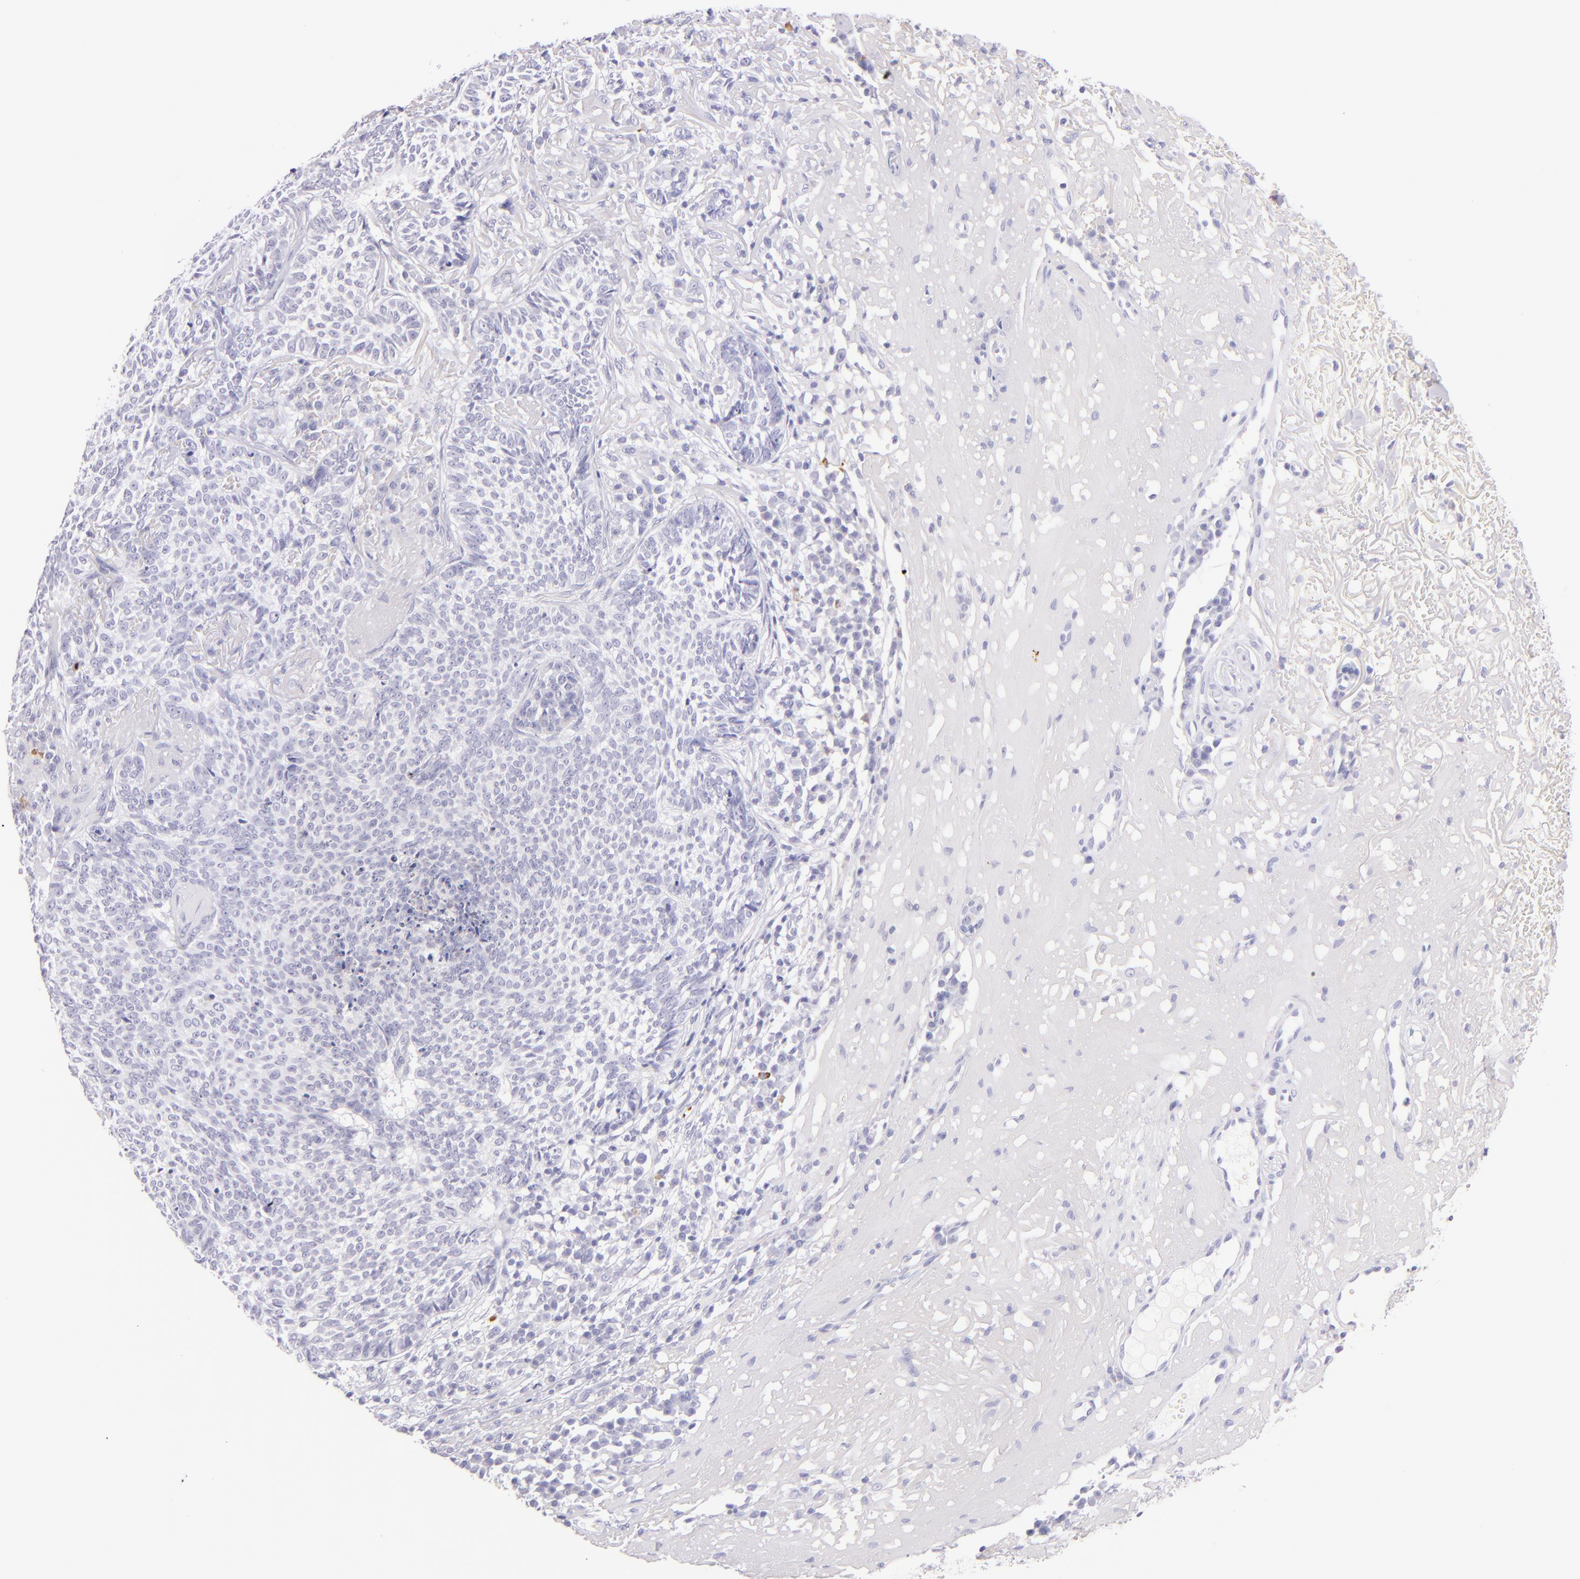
{"staining": {"intensity": "negative", "quantity": "none", "location": "none"}, "tissue": "skin cancer", "cell_type": "Tumor cells", "image_type": "cancer", "snomed": [{"axis": "morphology", "description": "Basal cell carcinoma"}, {"axis": "topography", "description": "Skin"}], "caption": "Tumor cells show no significant positivity in basal cell carcinoma (skin).", "gene": "SDC1", "patient": {"sex": "female", "age": 89}}